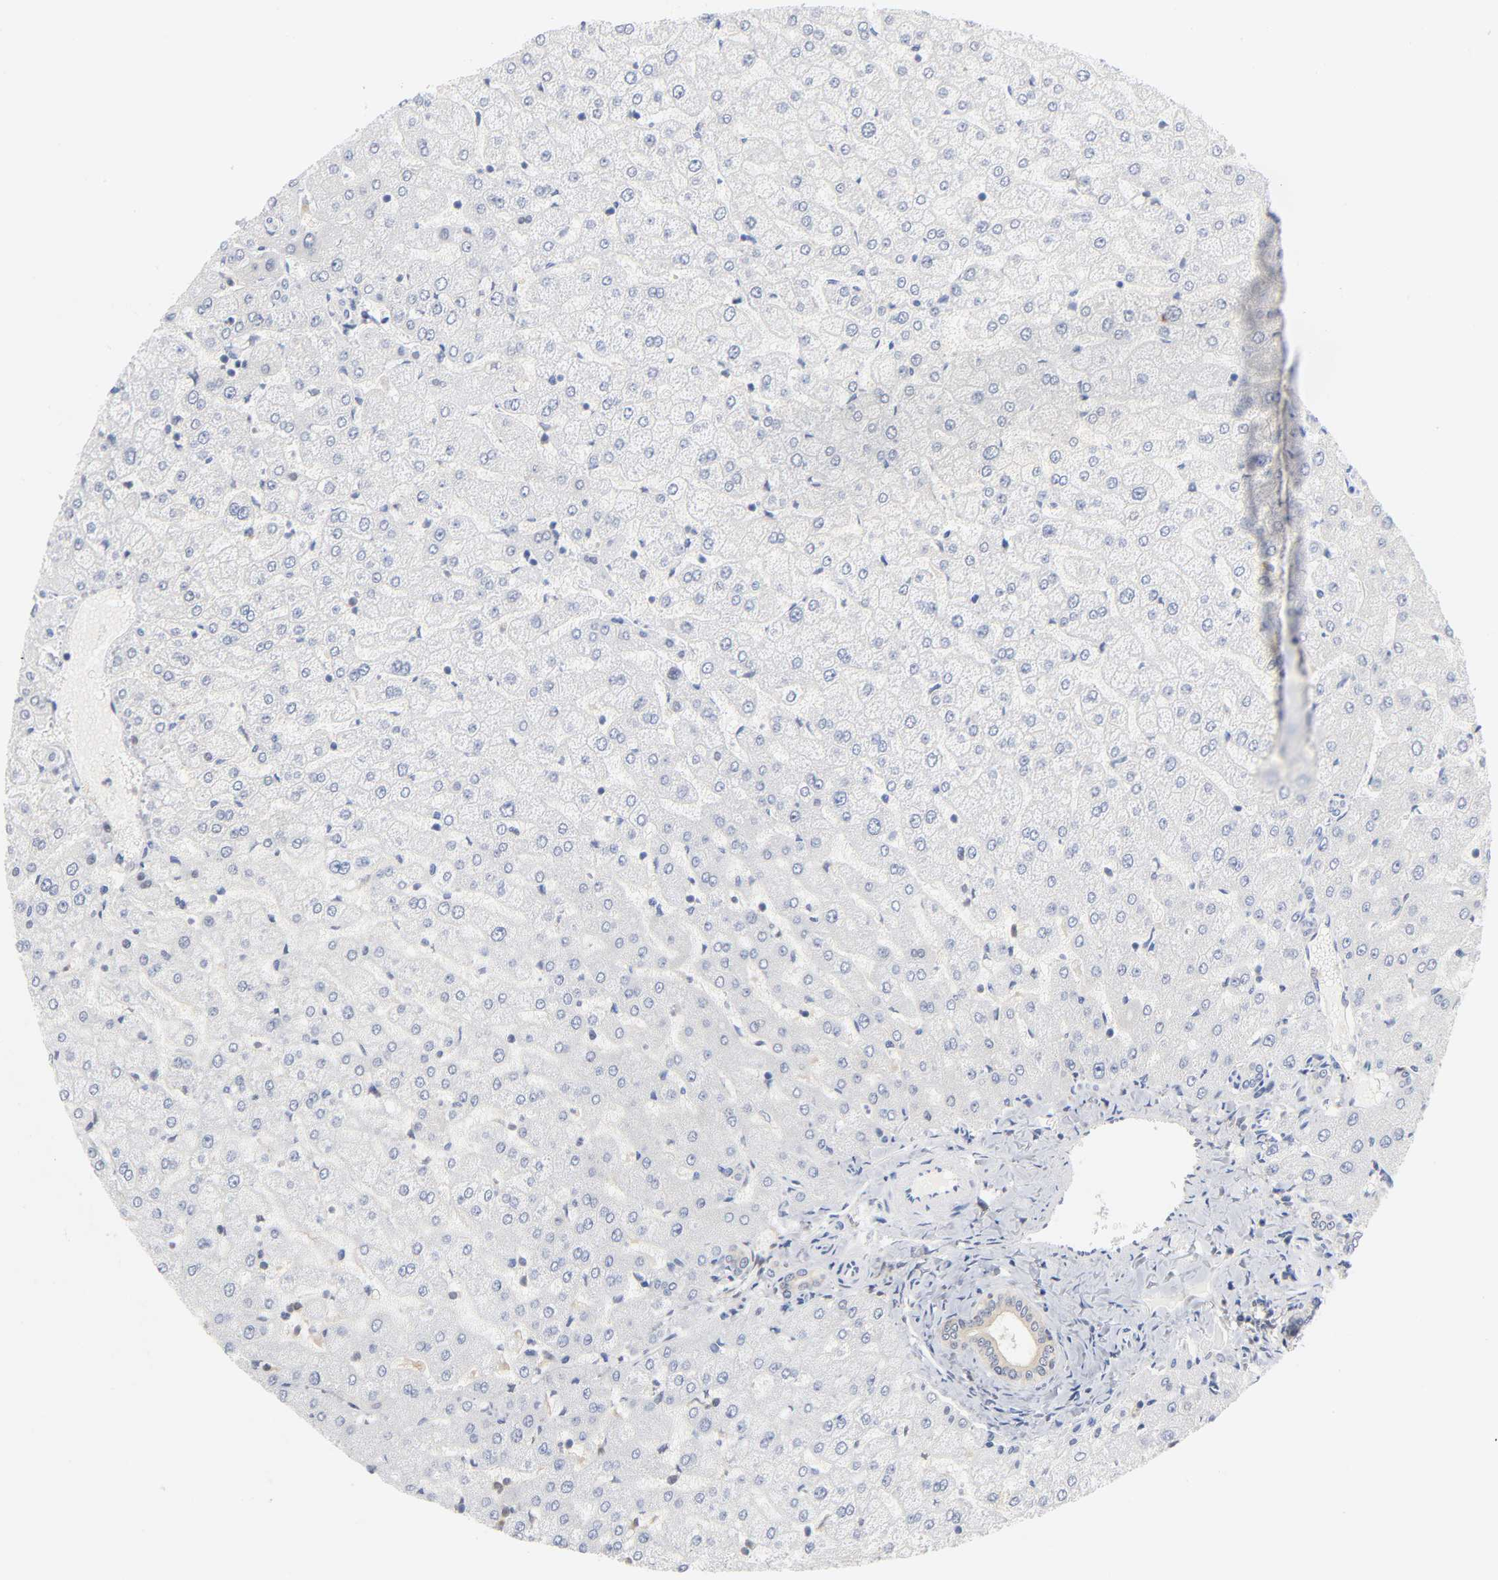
{"staining": {"intensity": "weak", "quantity": "25%-75%", "location": "cytoplasmic/membranous"}, "tissue": "liver", "cell_type": "Cholangiocytes", "image_type": "normal", "snomed": [{"axis": "morphology", "description": "Normal tissue, NOS"}, {"axis": "morphology", "description": "Fibrosis, NOS"}, {"axis": "topography", "description": "Liver"}], "caption": "Immunohistochemical staining of unremarkable human liver exhibits 25%-75% levels of weak cytoplasmic/membranous protein expression in approximately 25%-75% of cholangiocytes.", "gene": "DFFB", "patient": {"sex": "female", "age": 29}}